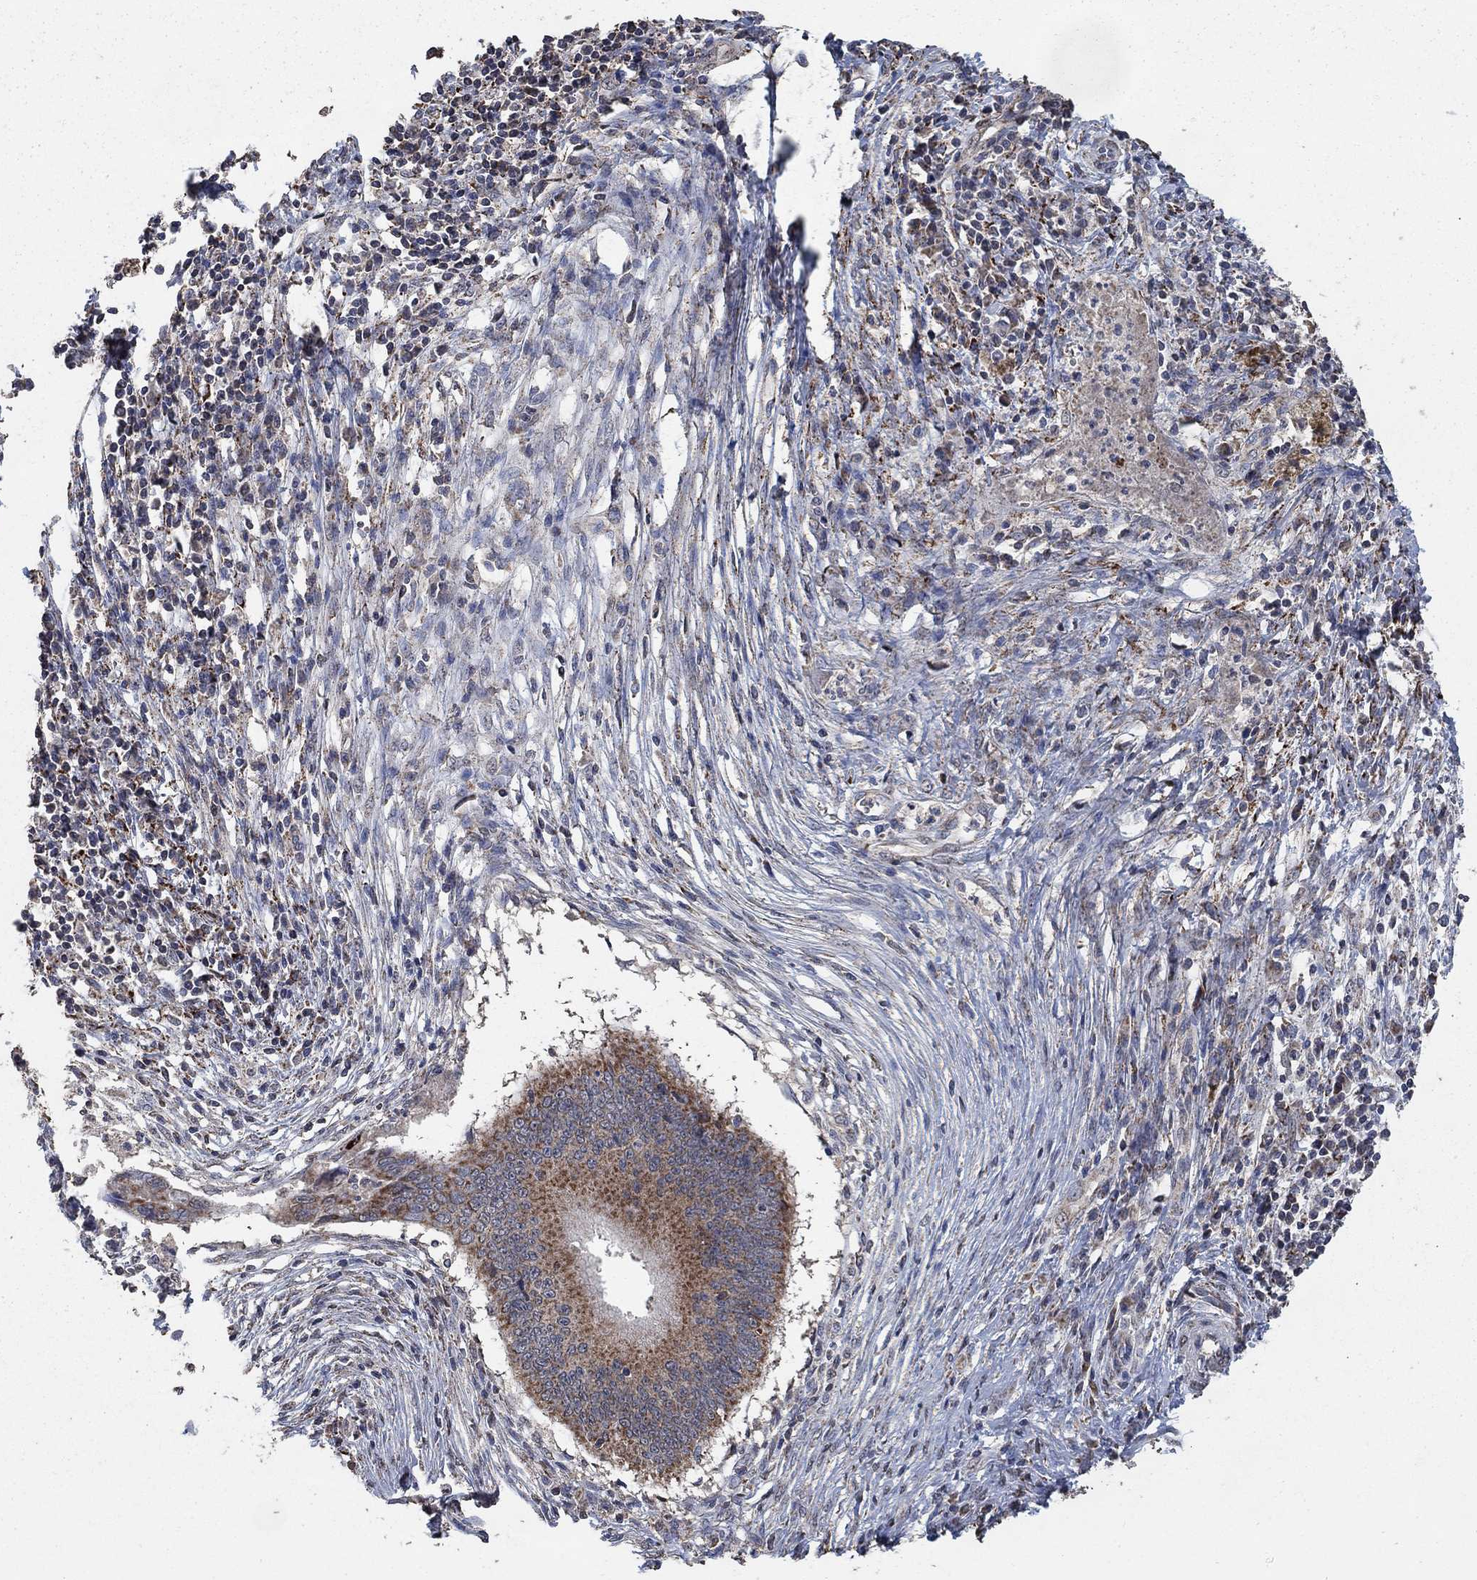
{"staining": {"intensity": "strong", "quantity": "25%-75%", "location": "cytoplasmic/membranous"}, "tissue": "cervical cancer", "cell_type": "Tumor cells", "image_type": "cancer", "snomed": [{"axis": "morphology", "description": "Adenocarcinoma, NOS"}, {"axis": "topography", "description": "Cervix"}], "caption": "The histopathology image exhibits staining of cervical cancer, revealing strong cytoplasmic/membranous protein expression (brown color) within tumor cells.", "gene": "MRPS24", "patient": {"sex": "female", "age": 42}}